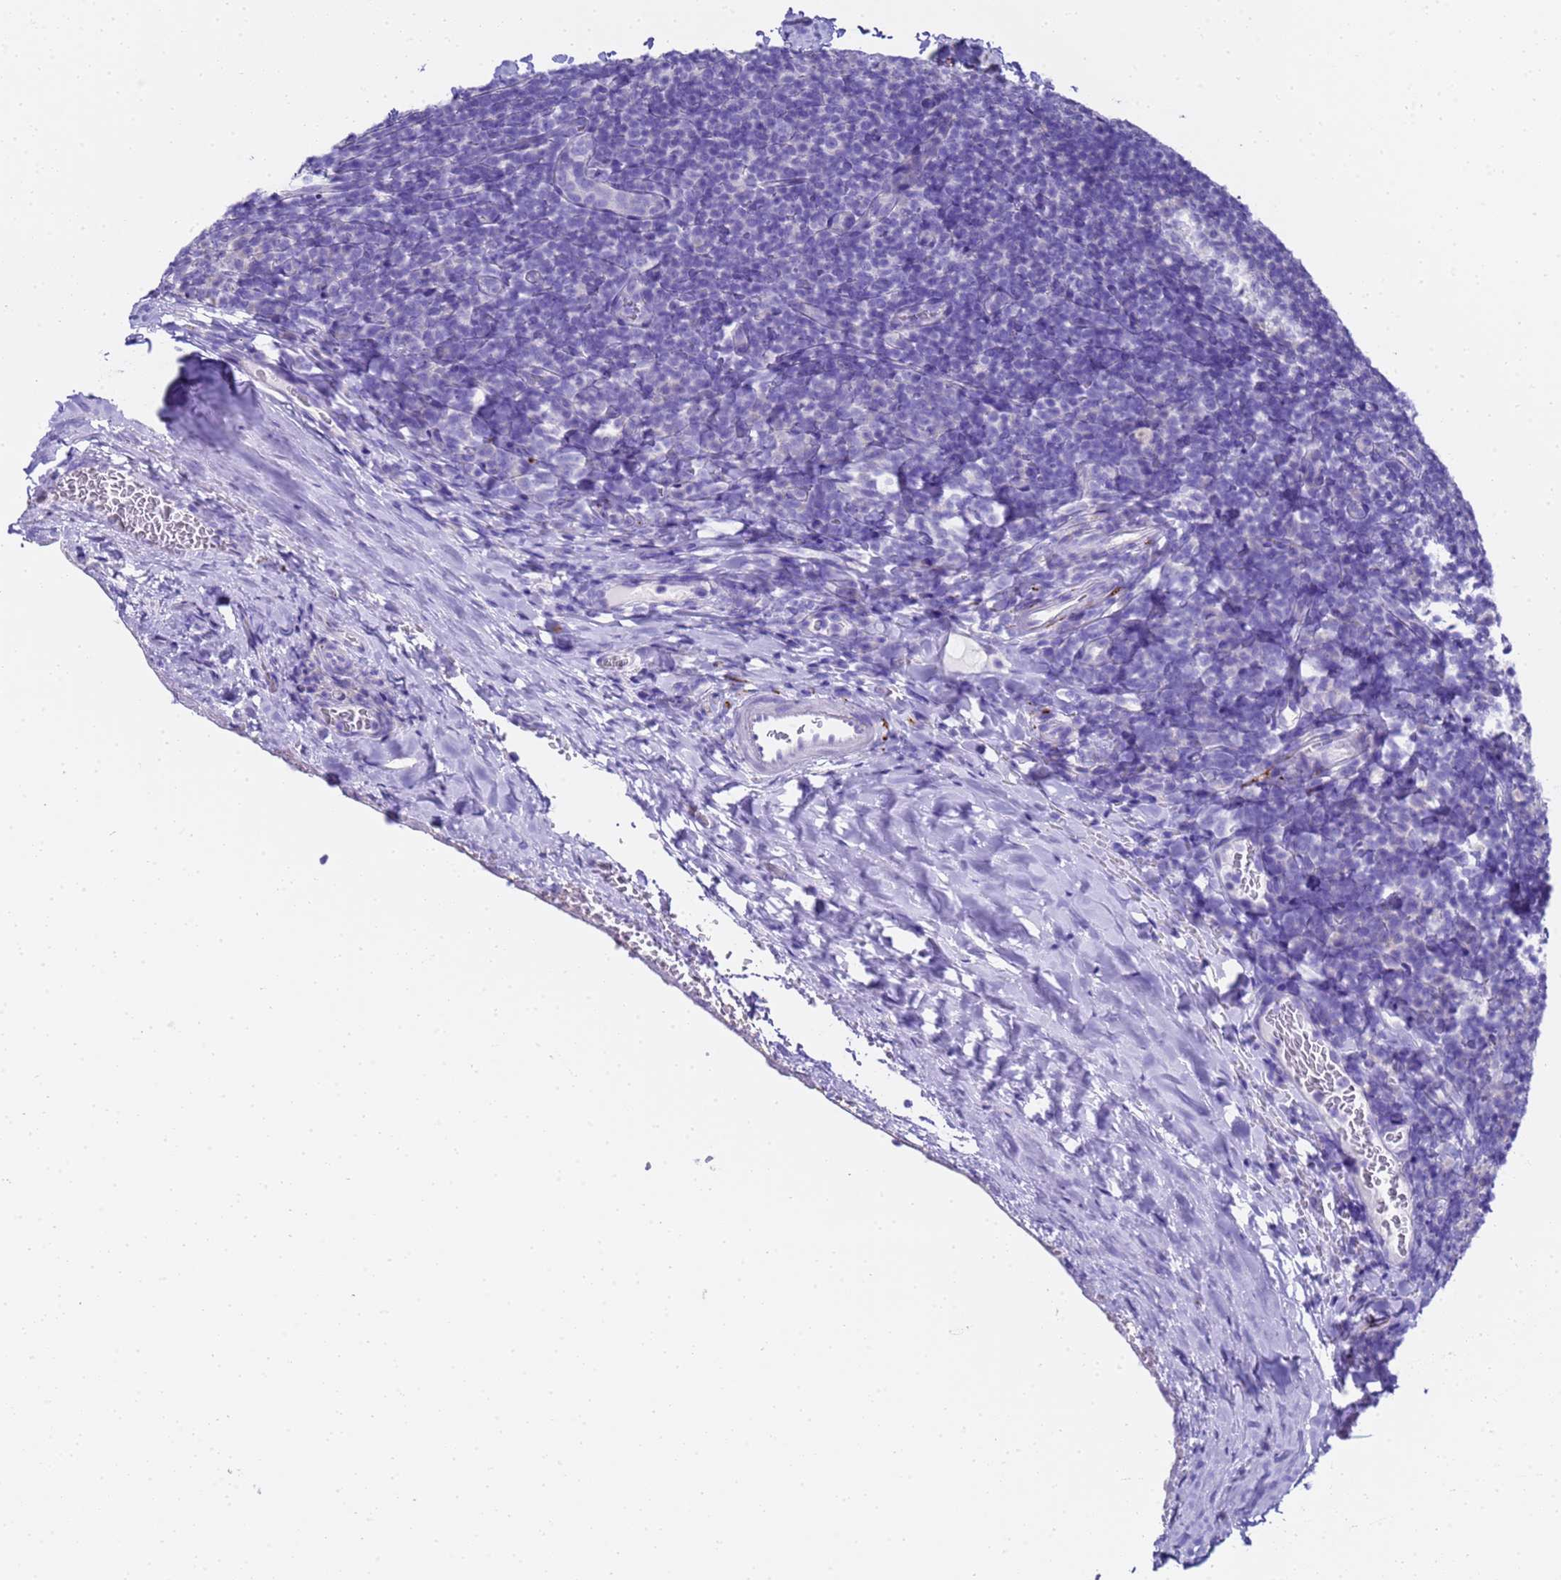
{"staining": {"intensity": "negative", "quantity": "none", "location": "none"}, "tissue": "tonsil", "cell_type": "Germinal center cells", "image_type": "normal", "snomed": [{"axis": "morphology", "description": "Normal tissue, NOS"}, {"axis": "topography", "description": "Tonsil"}], "caption": "Human tonsil stained for a protein using immunohistochemistry (IHC) displays no staining in germinal center cells.", "gene": "FAM72A", "patient": {"sex": "male", "age": 17}}